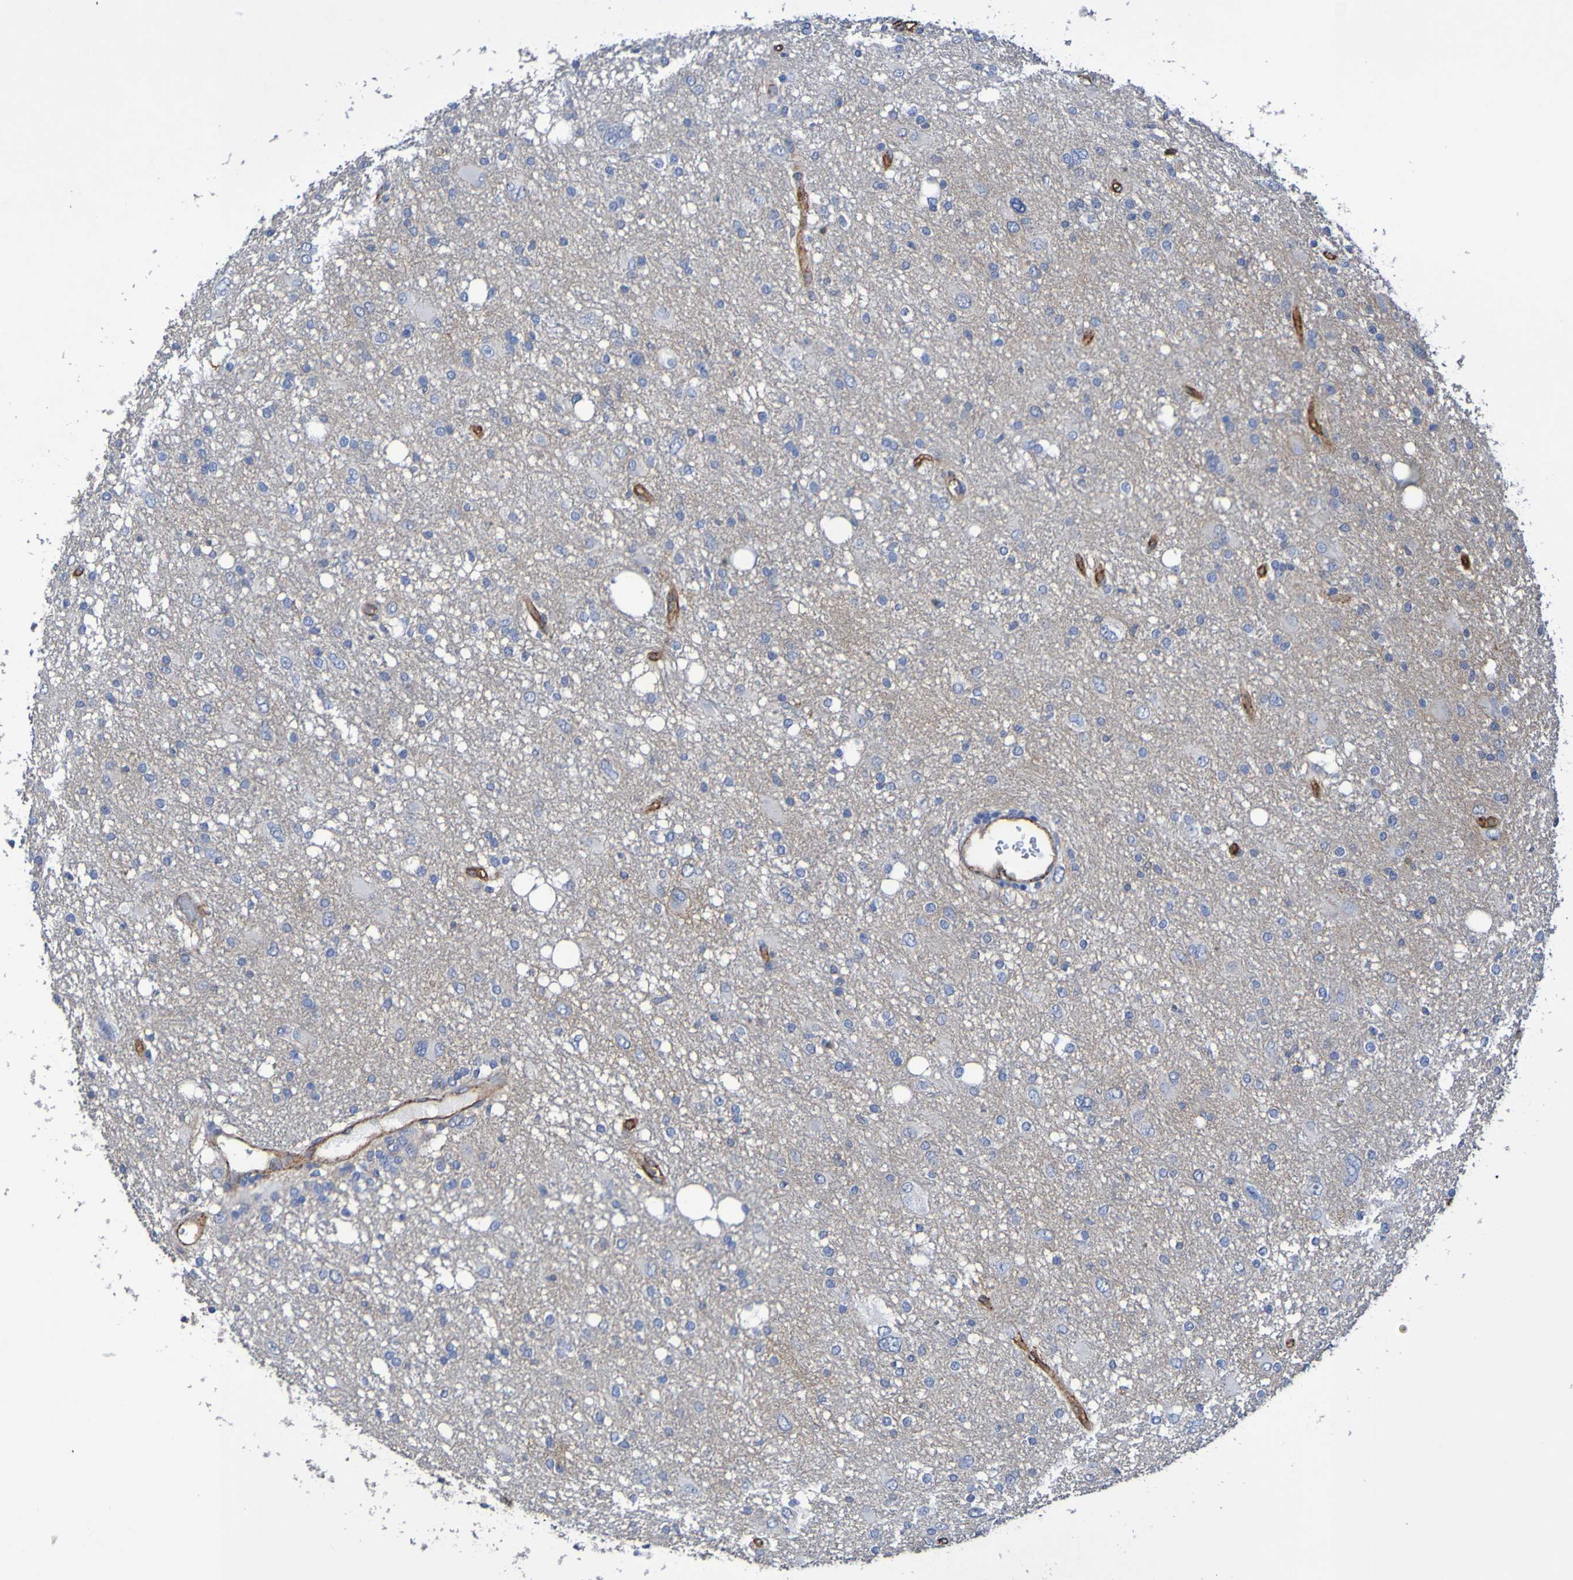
{"staining": {"intensity": "negative", "quantity": "none", "location": "none"}, "tissue": "glioma", "cell_type": "Tumor cells", "image_type": "cancer", "snomed": [{"axis": "morphology", "description": "Glioma, malignant, High grade"}, {"axis": "topography", "description": "Brain"}], "caption": "Immunohistochemistry (IHC) histopathology image of human malignant high-grade glioma stained for a protein (brown), which reveals no staining in tumor cells.", "gene": "SLC3A2", "patient": {"sex": "female", "age": 59}}